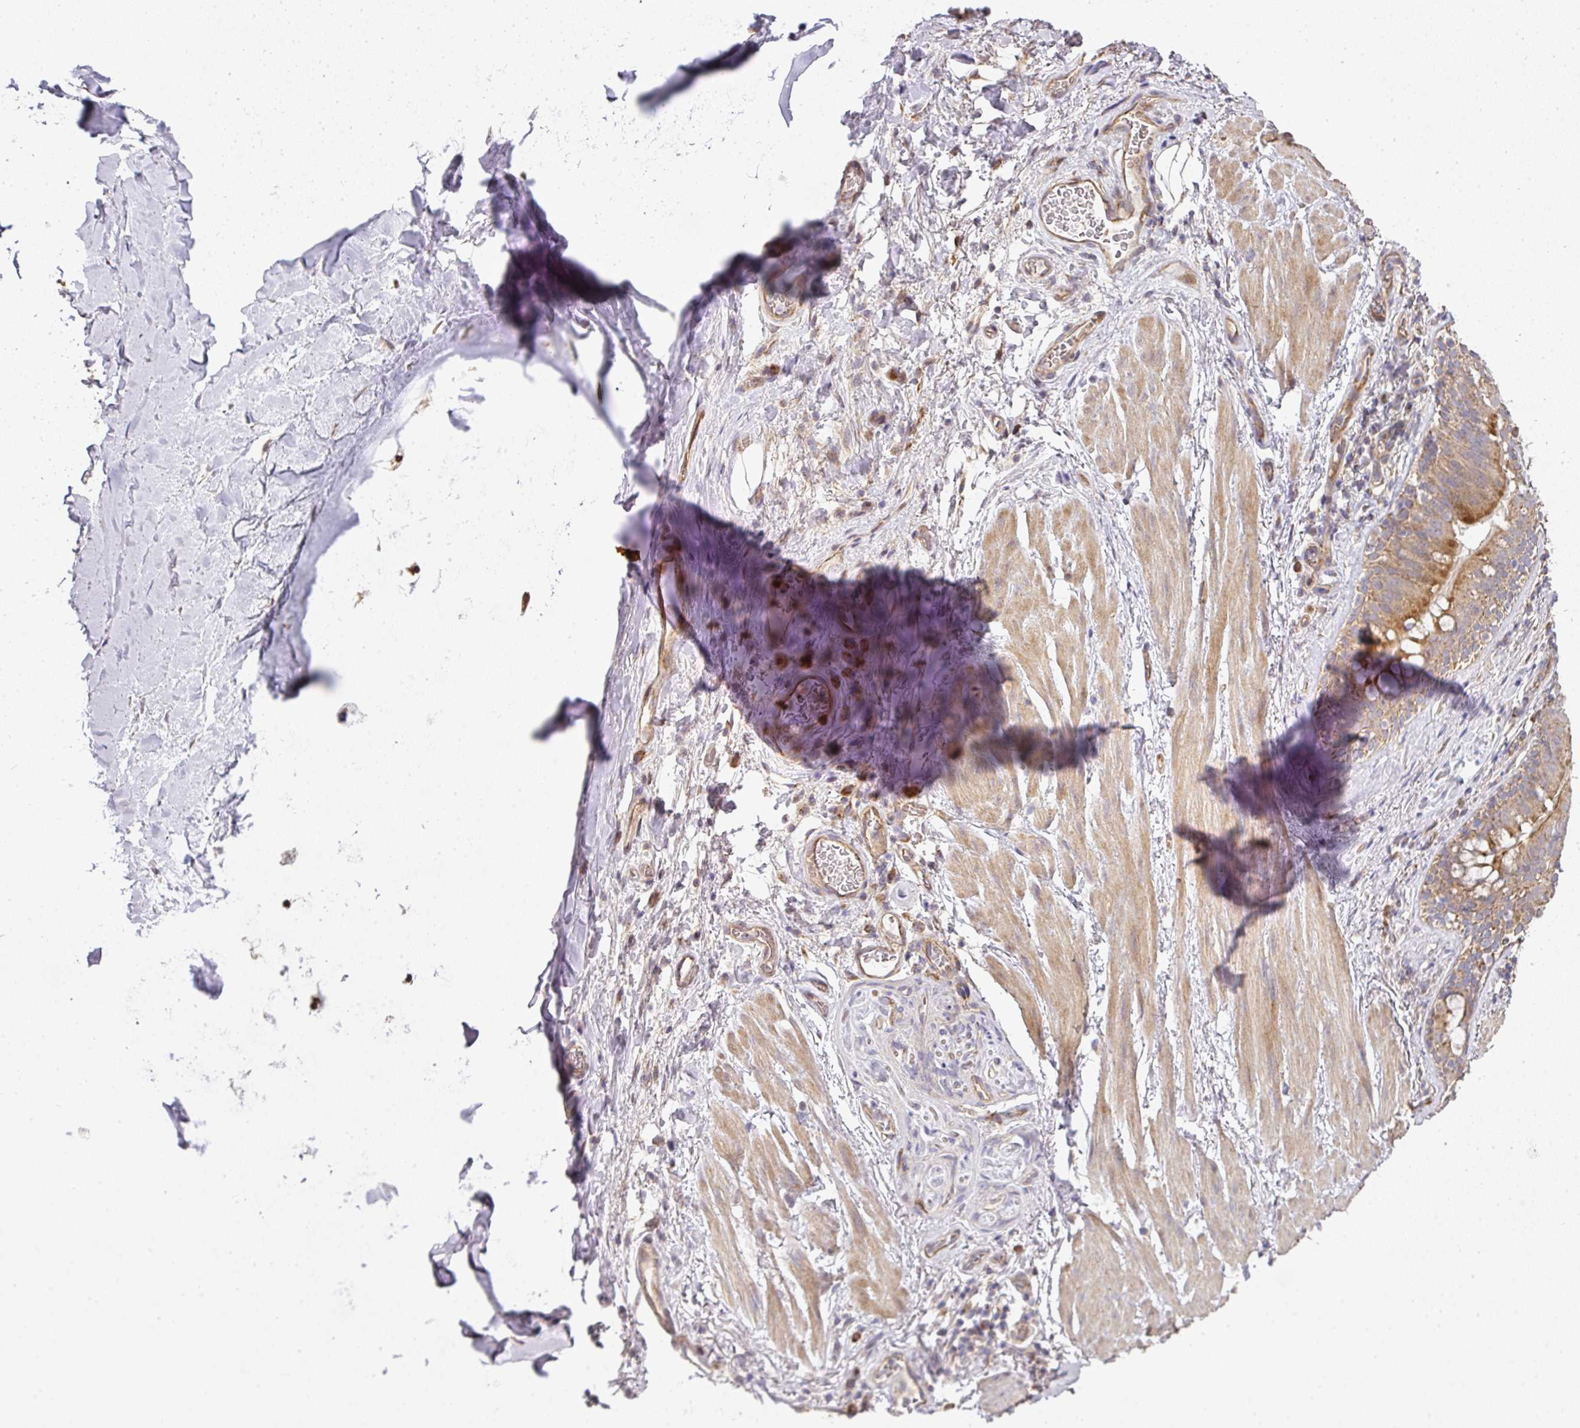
{"staining": {"intensity": "negative", "quantity": "none", "location": "none"}, "tissue": "adipose tissue", "cell_type": "Adipocytes", "image_type": "normal", "snomed": [{"axis": "morphology", "description": "Normal tissue, NOS"}, {"axis": "topography", "description": "Cartilage tissue"}, {"axis": "topography", "description": "Bronchus"}], "caption": "DAB immunohistochemical staining of normal human adipose tissue shows no significant expression in adipocytes.", "gene": "STK35", "patient": {"sex": "male", "age": 58}}